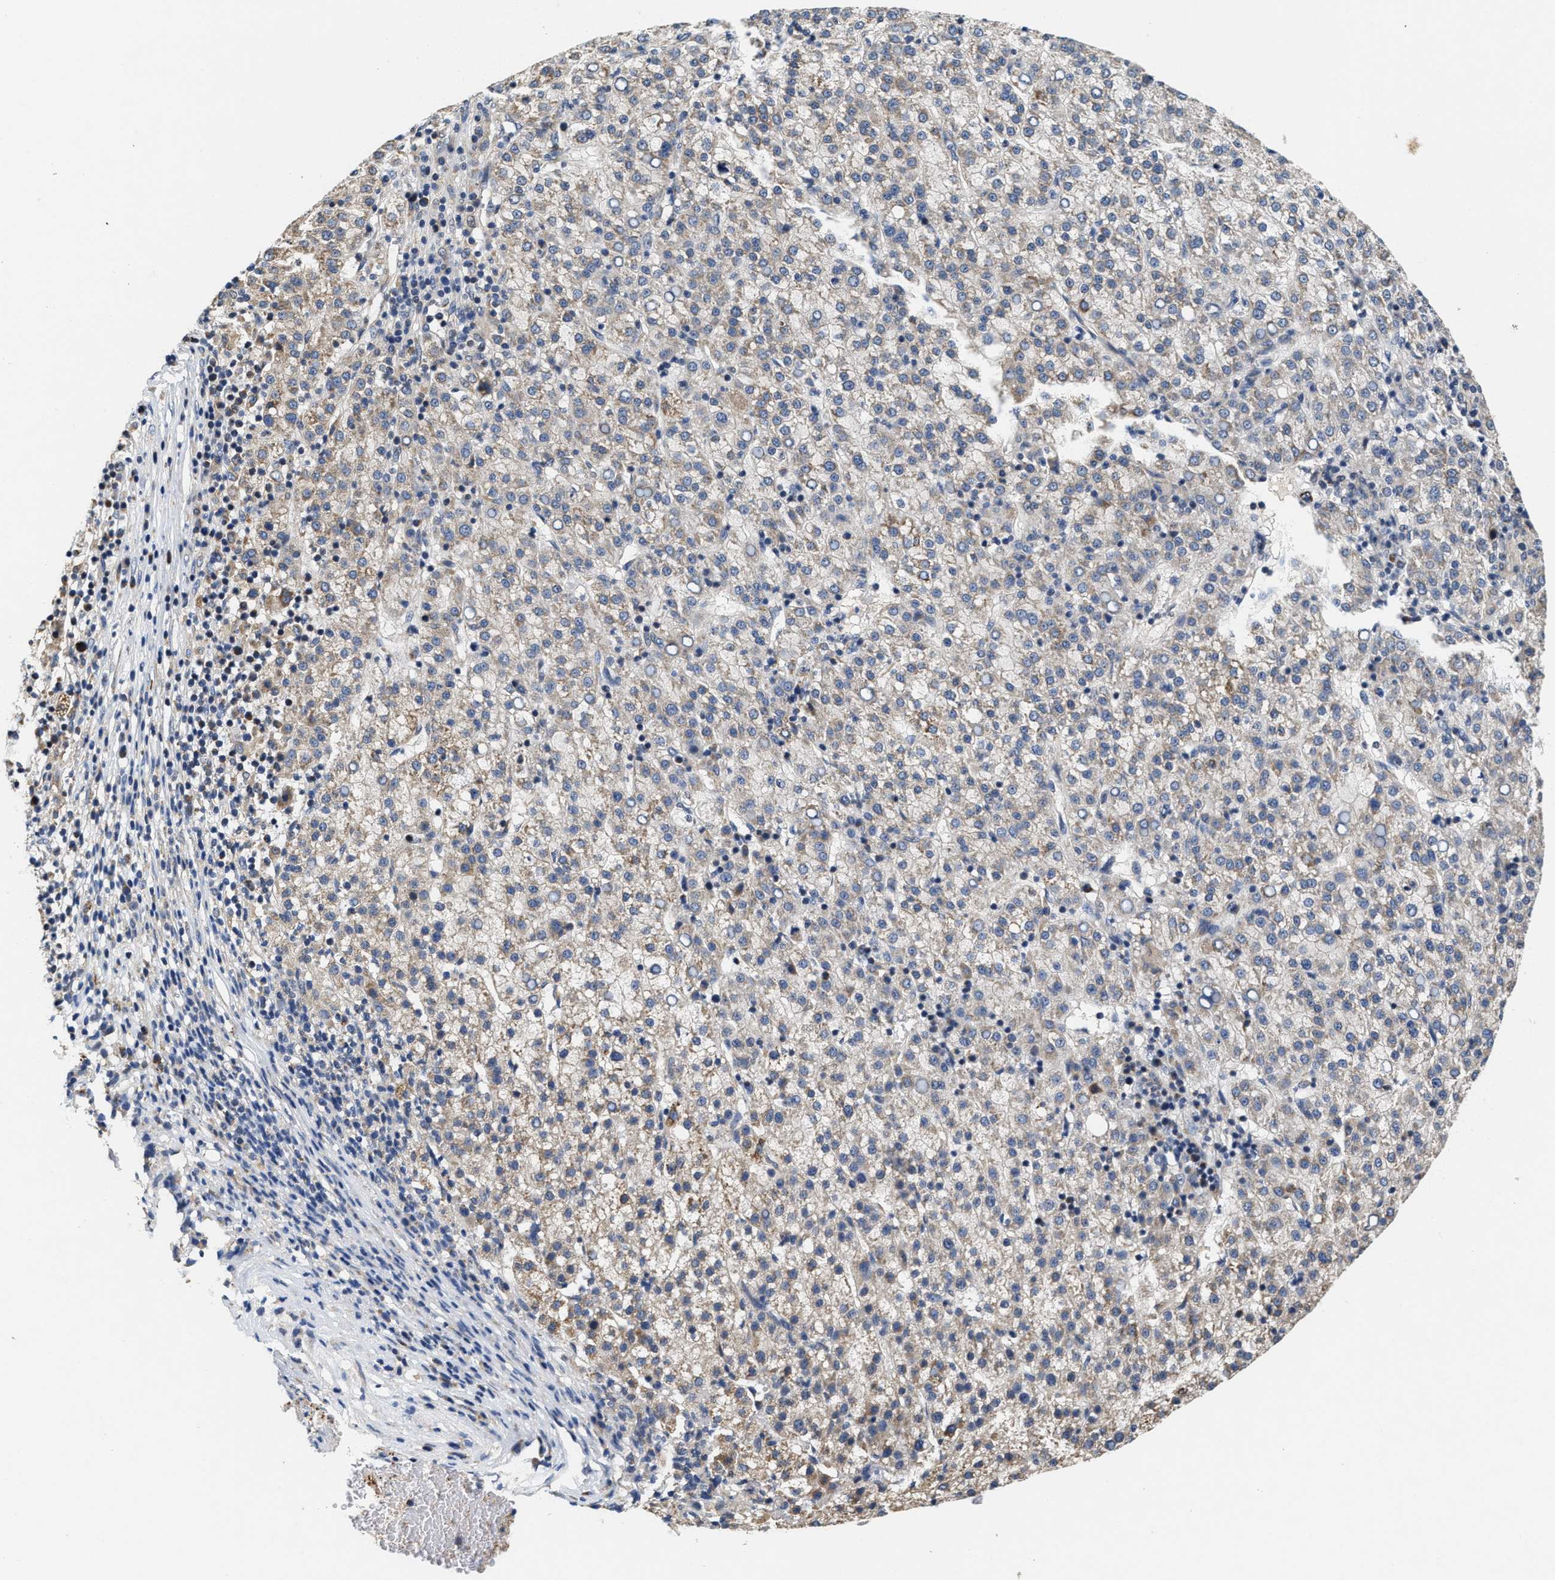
{"staining": {"intensity": "weak", "quantity": "<25%", "location": "cytoplasmic/membranous"}, "tissue": "liver cancer", "cell_type": "Tumor cells", "image_type": "cancer", "snomed": [{"axis": "morphology", "description": "Carcinoma, Hepatocellular, NOS"}, {"axis": "topography", "description": "Liver"}], "caption": "Immunohistochemistry of human liver hepatocellular carcinoma displays no expression in tumor cells.", "gene": "SCYL2", "patient": {"sex": "female", "age": 58}}